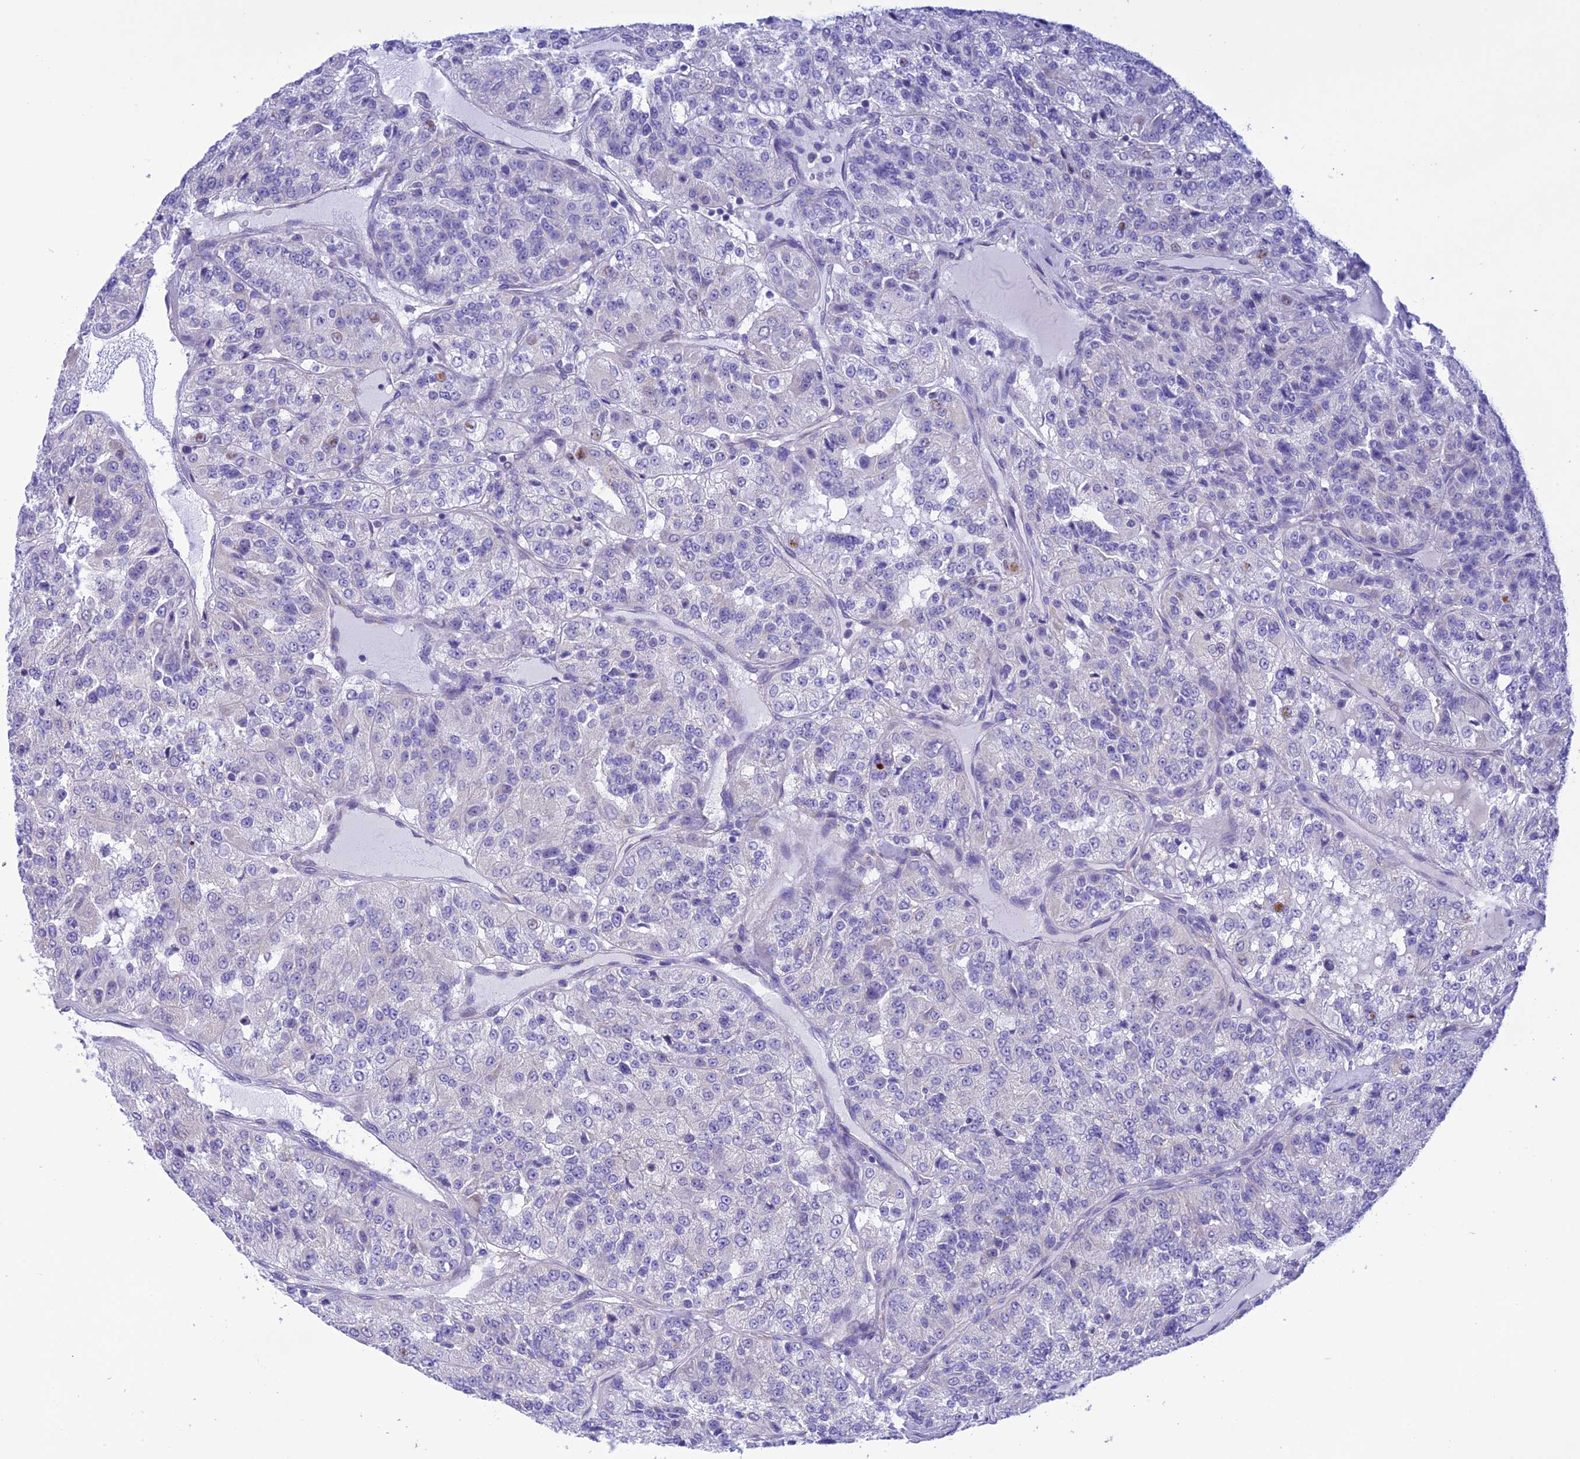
{"staining": {"intensity": "negative", "quantity": "none", "location": "none"}, "tissue": "renal cancer", "cell_type": "Tumor cells", "image_type": "cancer", "snomed": [{"axis": "morphology", "description": "Adenocarcinoma, NOS"}, {"axis": "topography", "description": "Kidney"}], "caption": "The IHC micrograph has no significant positivity in tumor cells of renal adenocarcinoma tissue.", "gene": "RNF126", "patient": {"sex": "female", "age": 63}}